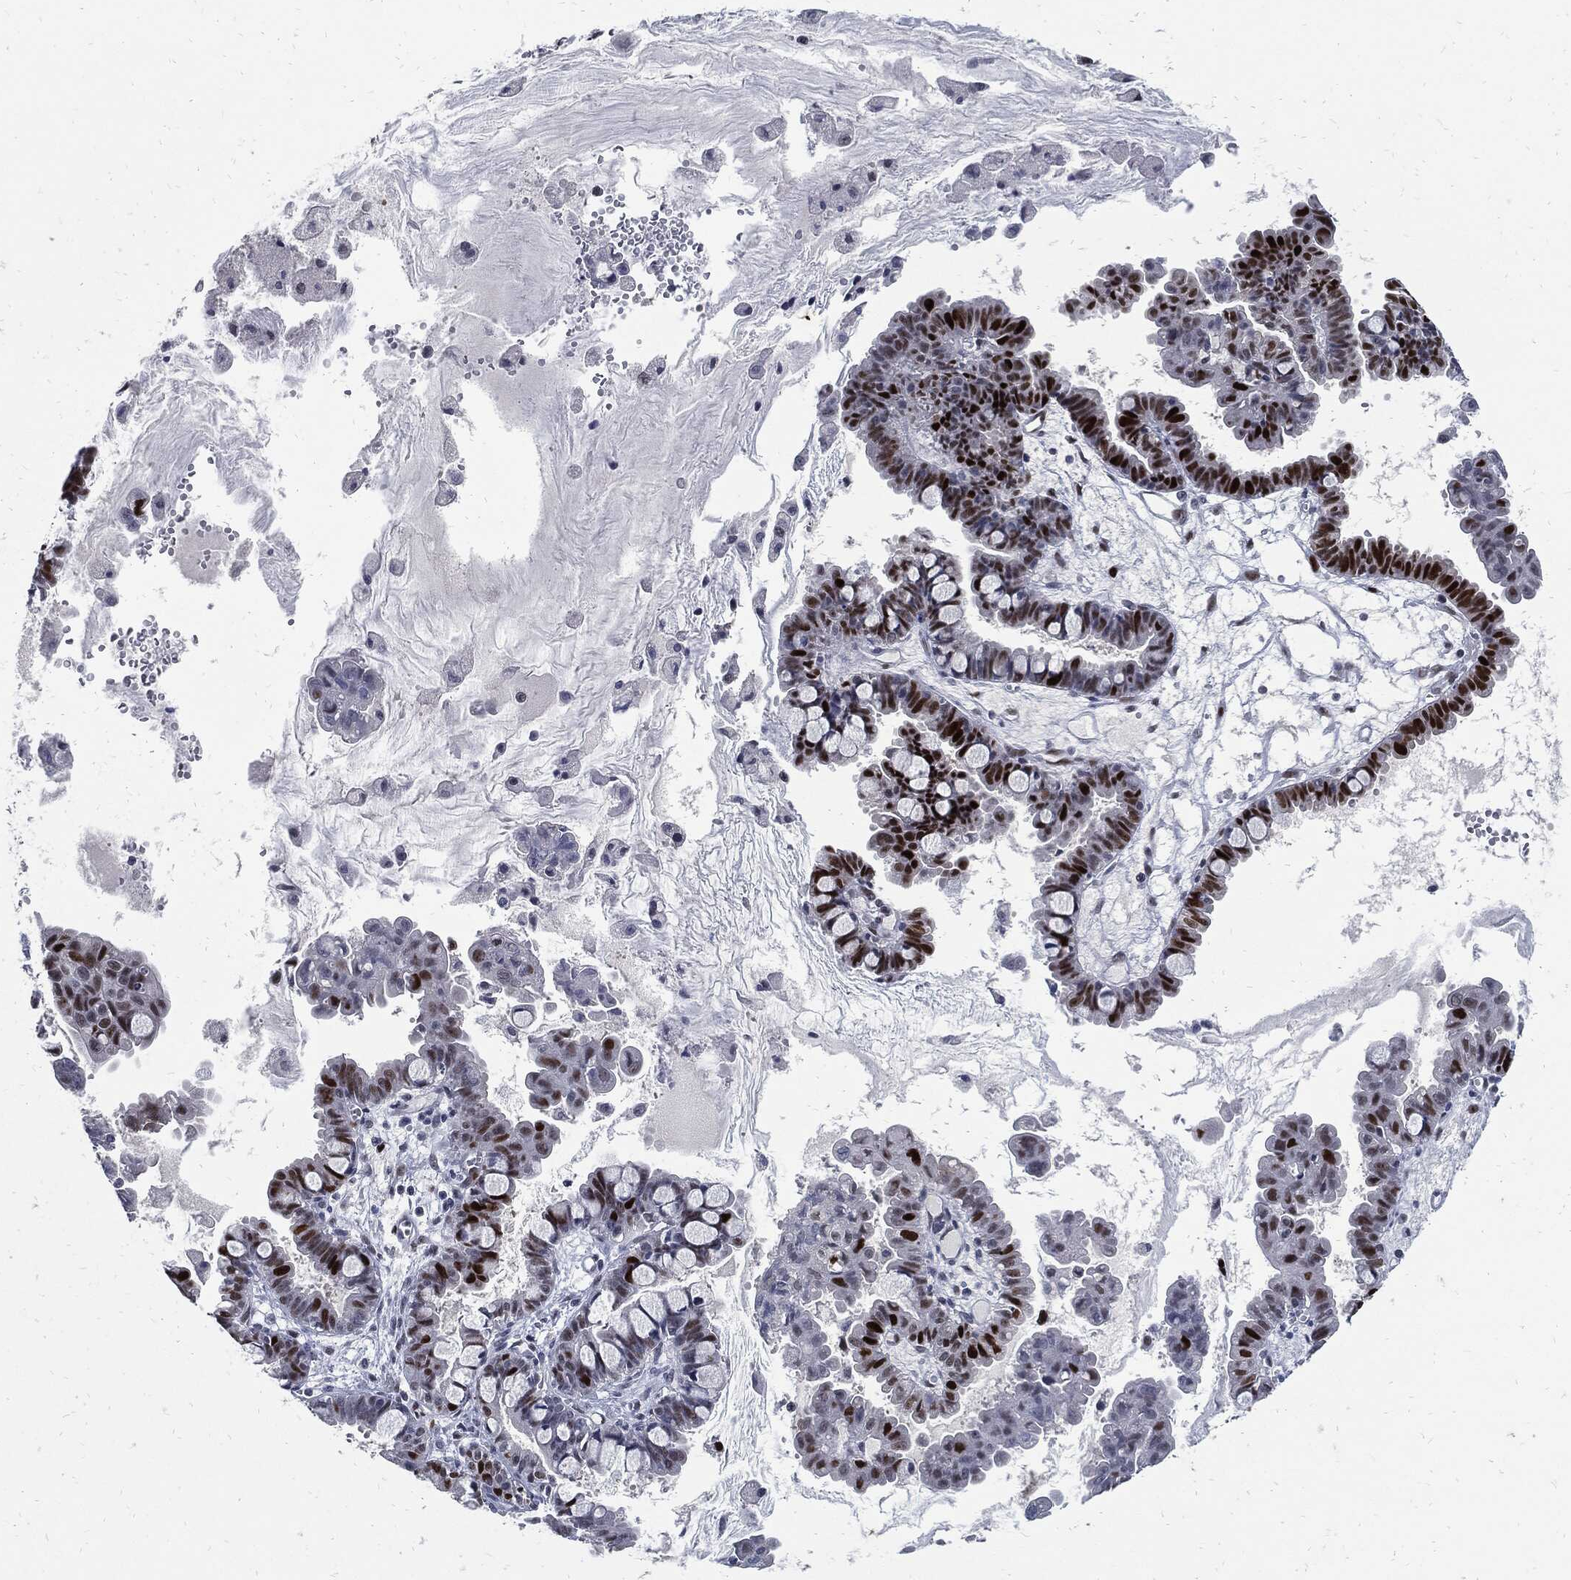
{"staining": {"intensity": "strong", "quantity": "25%-75%", "location": "nuclear"}, "tissue": "ovarian cancer", "cell_type": "Tumor cells", "image_type": "cancer", "snomed": [{"axis": "morphology", "description": "Cystadenocarcinoma, mucinous, NOS"}, {"axis": "topography", "description": "Ovary"}], "caption": "Tumor cells demonstrate strong nuclear expression in approximately 25%-75% of cells in ovarian mucinous cystadenocarcinoma.", "gene": "NBN", "patient": {"sex": "female", "age": 63}}